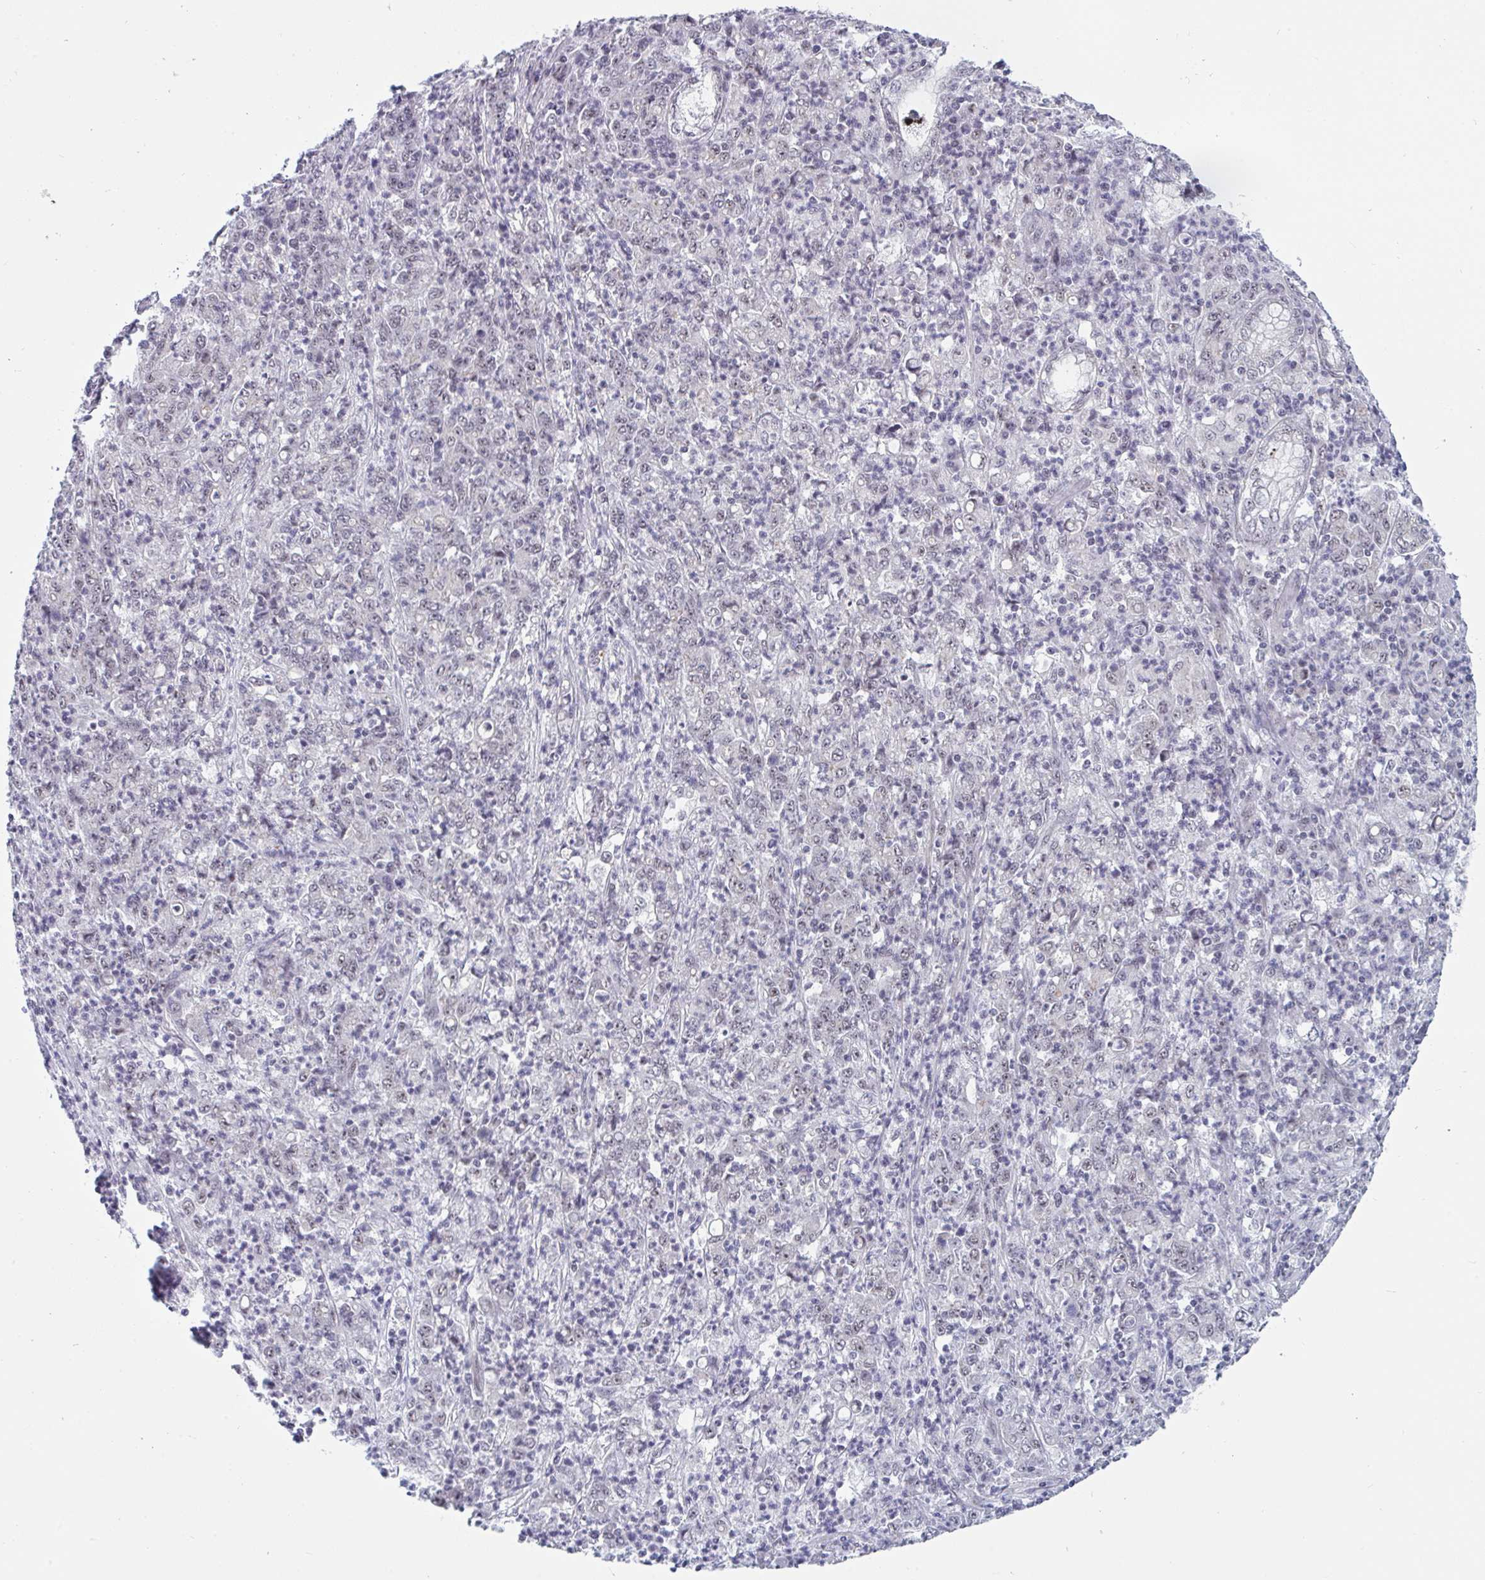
{"staining": {"intensity": "negative", "quantity": "none", "location": "none"}, "tissue": "stomach cancer", "cell_type": "Tumor cells", "image_type": "cancer", "snomed": [{"axis": "morphology", "description": "Adenocarcinoma, NOS"}, {"axis": "topography", "description": "Stomach, lower"}], "caption": "The IHC histopathology image has no significant expression in tumor cells of adenocarcinoma (stomach) tissue.", "gene": "PRR14", "patient": {"sex": "female", "age": 71}}